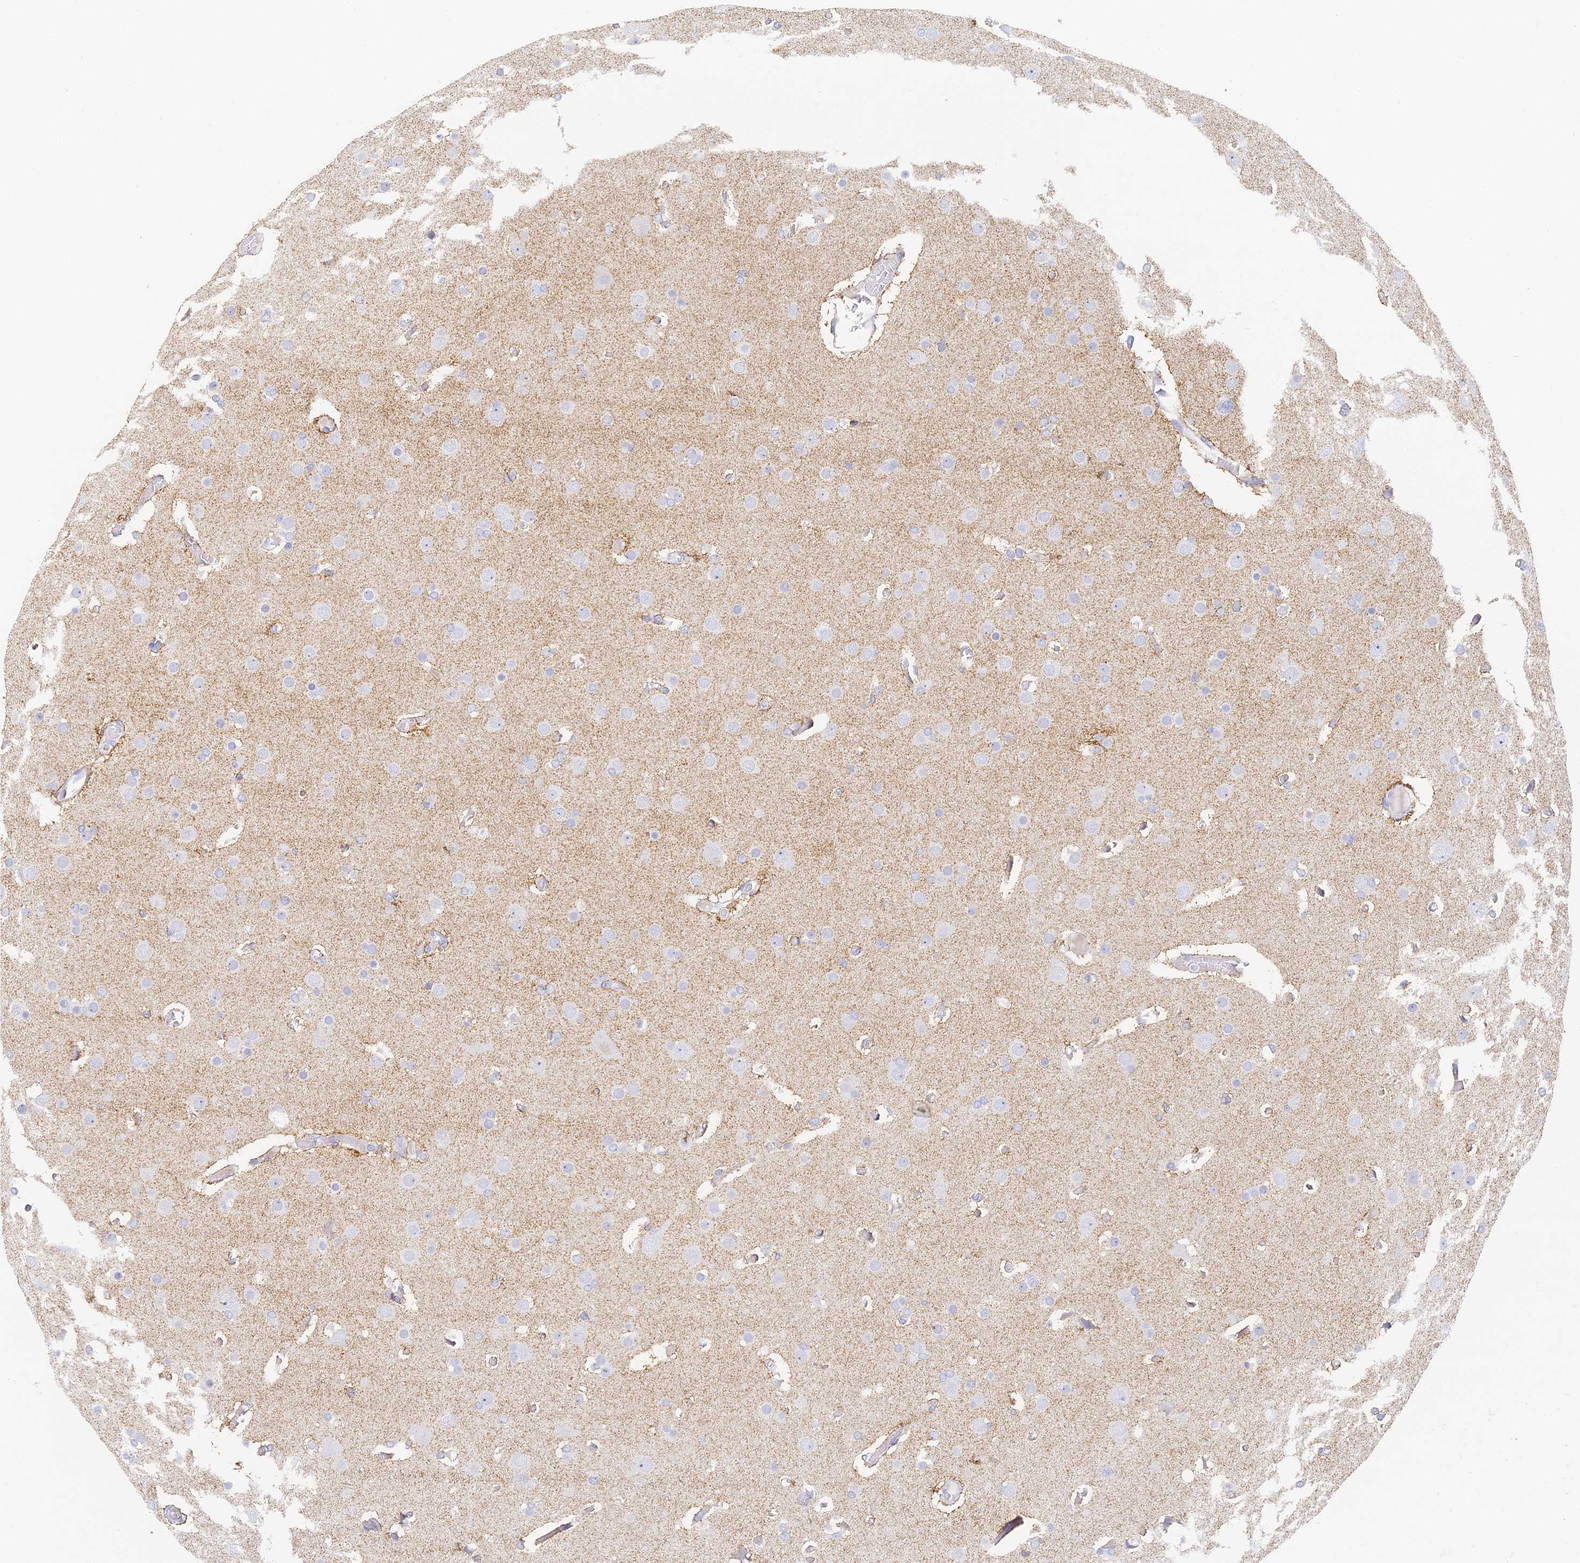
{"staining": {"intensity": "negative", "quantity": "none", "location": "none"}, "tissue": "glioma", "cell_type": "Tumor cells", "image_type": "cancer", "snomed": [{"axis": "morphology", "description": "Glioma, malignant, High grade"}, {"axis": "topography", "description": "Cerebral cortex"}], "caption": "Photomicrograph shows no protein staining in tumor cells of glioma tissue. (Immunohistochemistry (ihc), brightfield microscopy, high magnification).", "gene": "GJA1", "patient": {"sex": "female", "age": 36}}